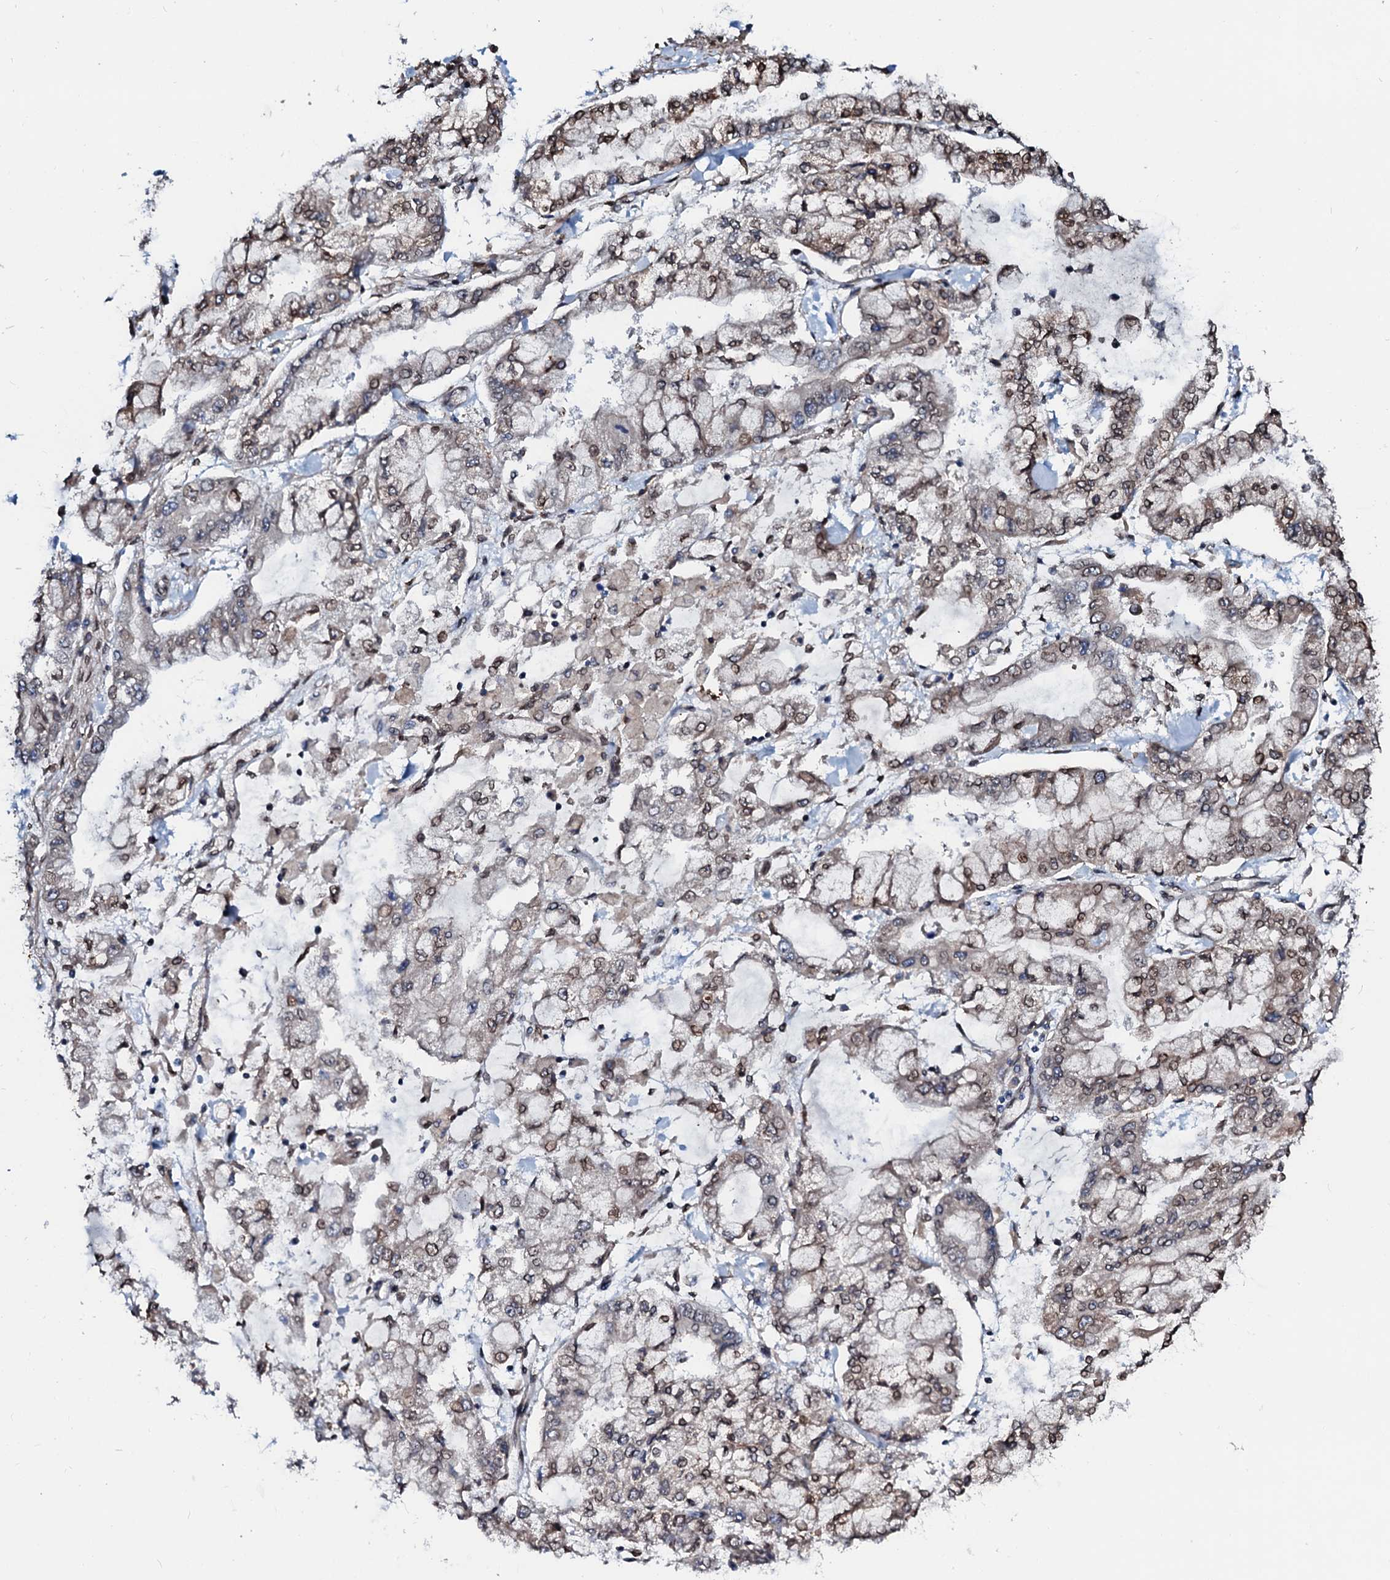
{"staining": {"intensity": "moderate", "quantity": "25%-75%", "location": "cytoplasmic/membranous,nuclear"}, "tissue": "stomach cancer", "cell_type": "Tumor cells", "image_type": "cancer", "snomed": [{"axis": "morphology", "description": "Normal tissue, NOS"}, {"axis": "morphology", "description": "Adenocarcinoma, NOS"}, {"axis": "topography", "description": "Stomach, upper"}, {"axis": "topography", "description": "Stomach"}], "caption": "Stomach cancer (adenocarcinoma) was stained to show a protein in brown. There is medium levels of moderate cytoplasmic/membranous and nuclear staining in about 25%-75% of tumor cells.", "gene": "NRP2", "patient": {"sex": "male", "age": 76}}